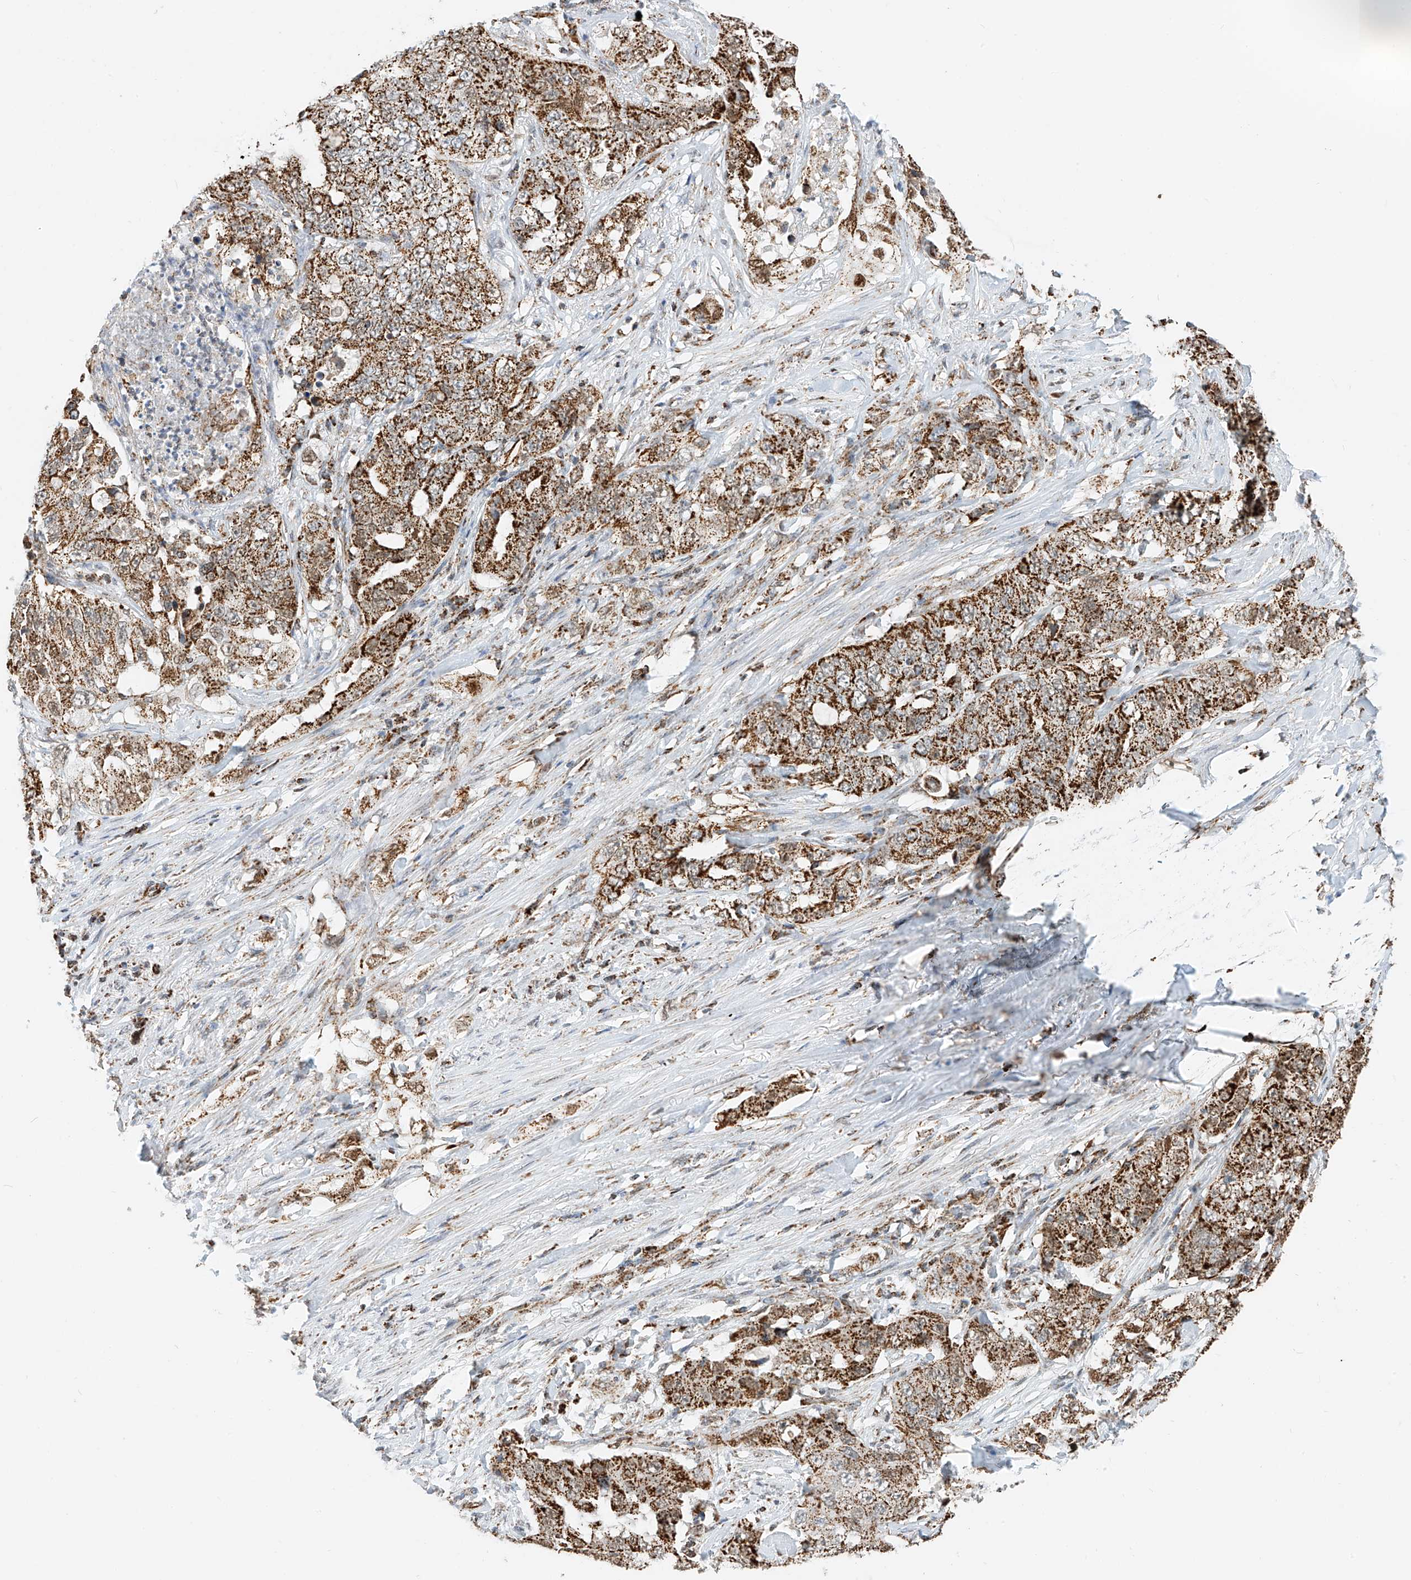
{"staining": {"intensity": "strong", "quantity": ">75%", "location": "cytoplasmic/membranous"}, "tissue": "lung cancer", "cell_type": "Tumor cells", "image_type": "cancer", "snomed": [{"axis": "morphology", "description": "Adenocarcinoma, NOS"}, {"axis": "topography", "description": "Lung"}], "caption": "High-power microscopy captured an IHC photomicrograph of lung adenocarcinoma, revealing strong cytoplasmic/membranous staining in about >75% of tumor cells.", "gene": "PPA2", "patient": {"sex": "female", "age": 51}}